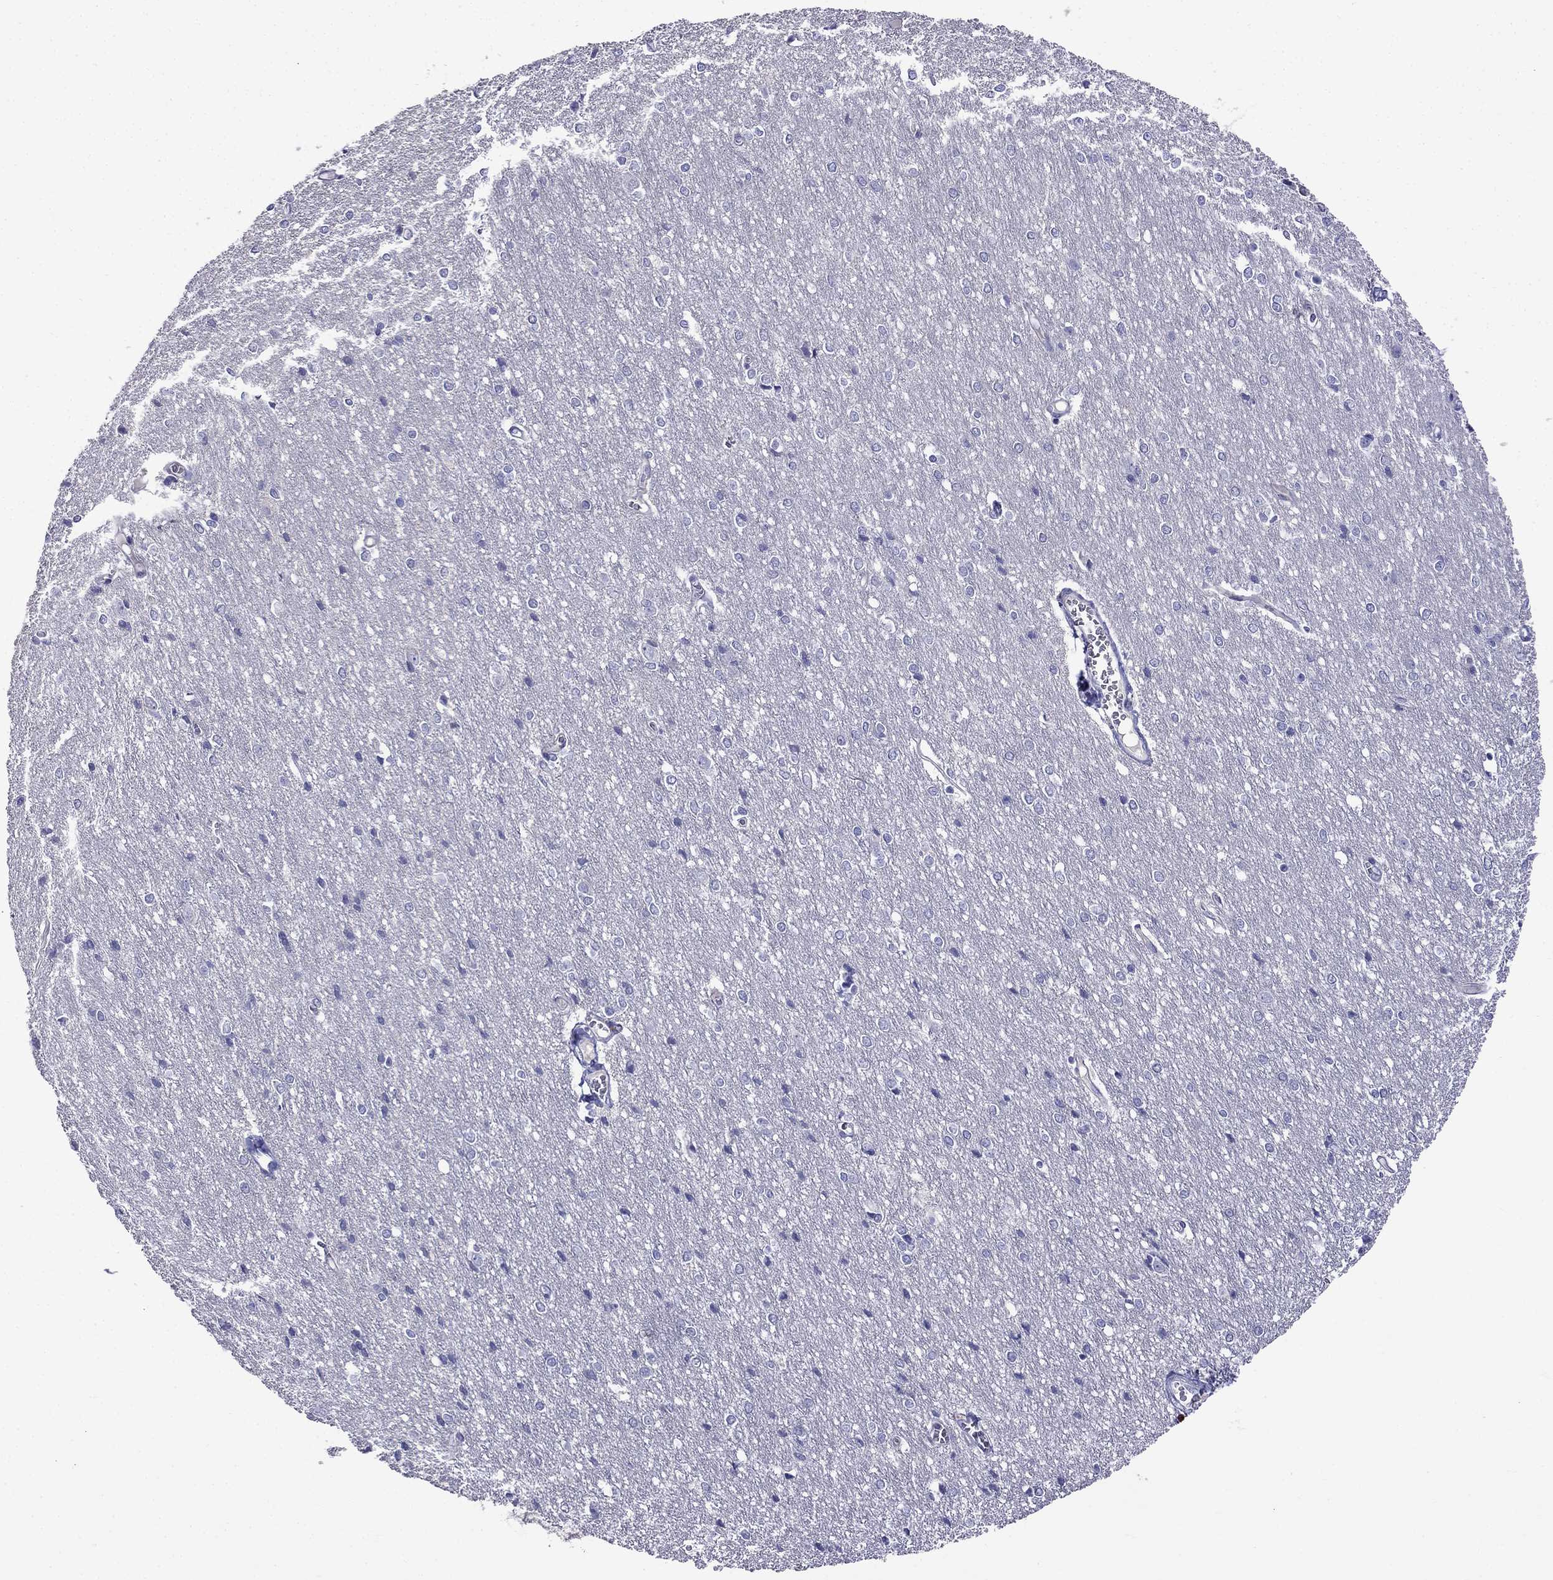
{"staining": {"intensity": "negative", "quantity": "none", "location": "none"}, "tissue": "cerebral cortex", "cell_type": "Endothelial cells", "image_type": "normal", "snomed": [{"axis": "morphology", "description": "Normal tissue, NOS"}, {"axis": "topography", "description": "Cerebral cortex"}], "caption": "Image shows no significant protein positivity in endothelial cells of unremarkable cerebral cortex.", "gene": "PATE1", "patient": {"sex": "male", "age": 37}}